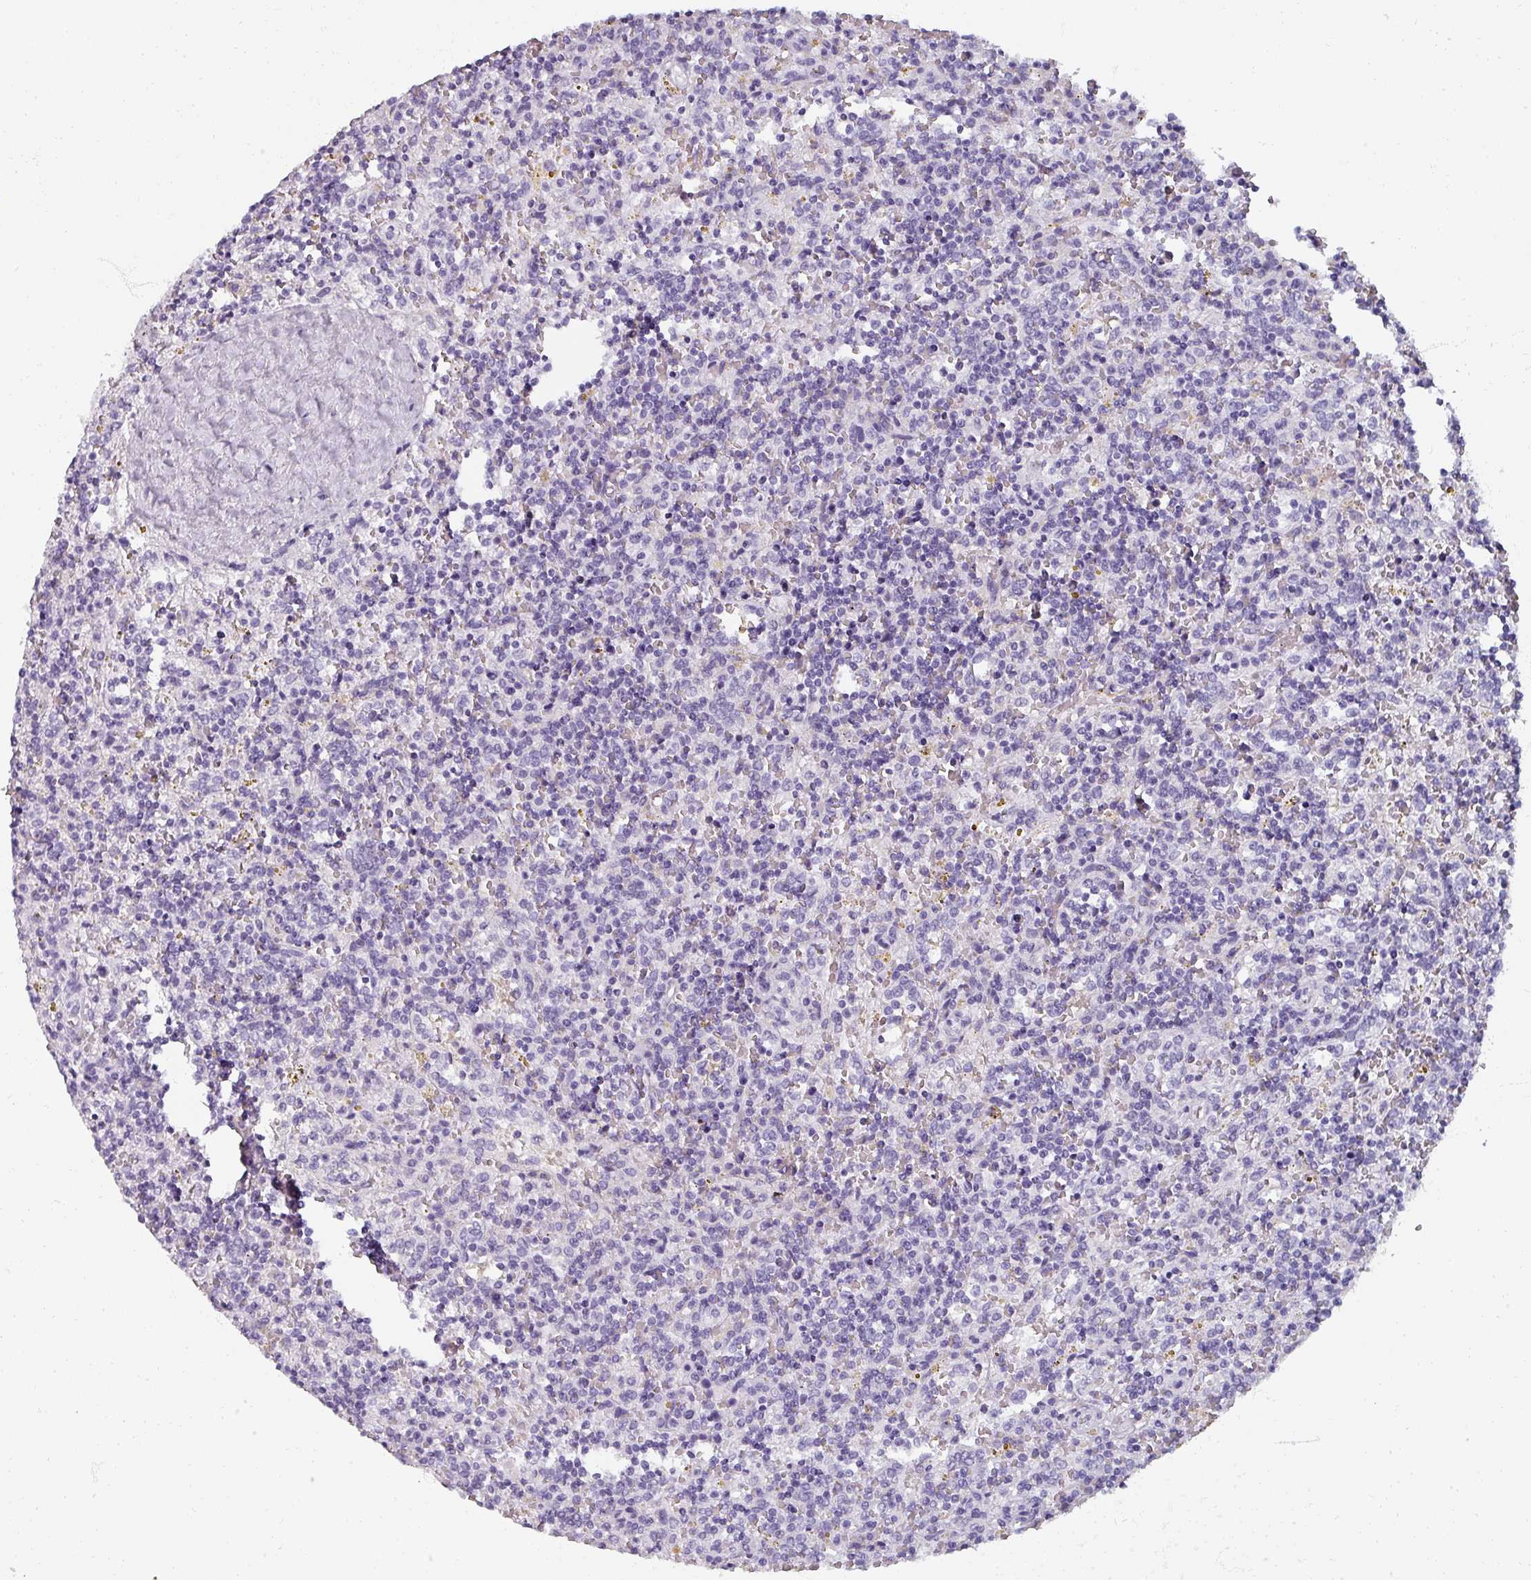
{"staining": {"intensity": "negative", "quantity": "none", "location": "none"}, "tissue": "lymphoma", "cell_type": "Tumor cells", "image_type": "cancer", "snomed": [{"axis": "morphology", "description": "Malignant lymphoma, non-Hodgkin's type, Low grade"}, {"axis": "topography", "description": "Spleen"}], "caption": "Protein analysis of low-grade malignant lymphoma, non-Hodgkin's type demonstrates no significant positivity in tumor cells.", "gene": "REG3G", "patient": {"sex": "male", "age": 67}}